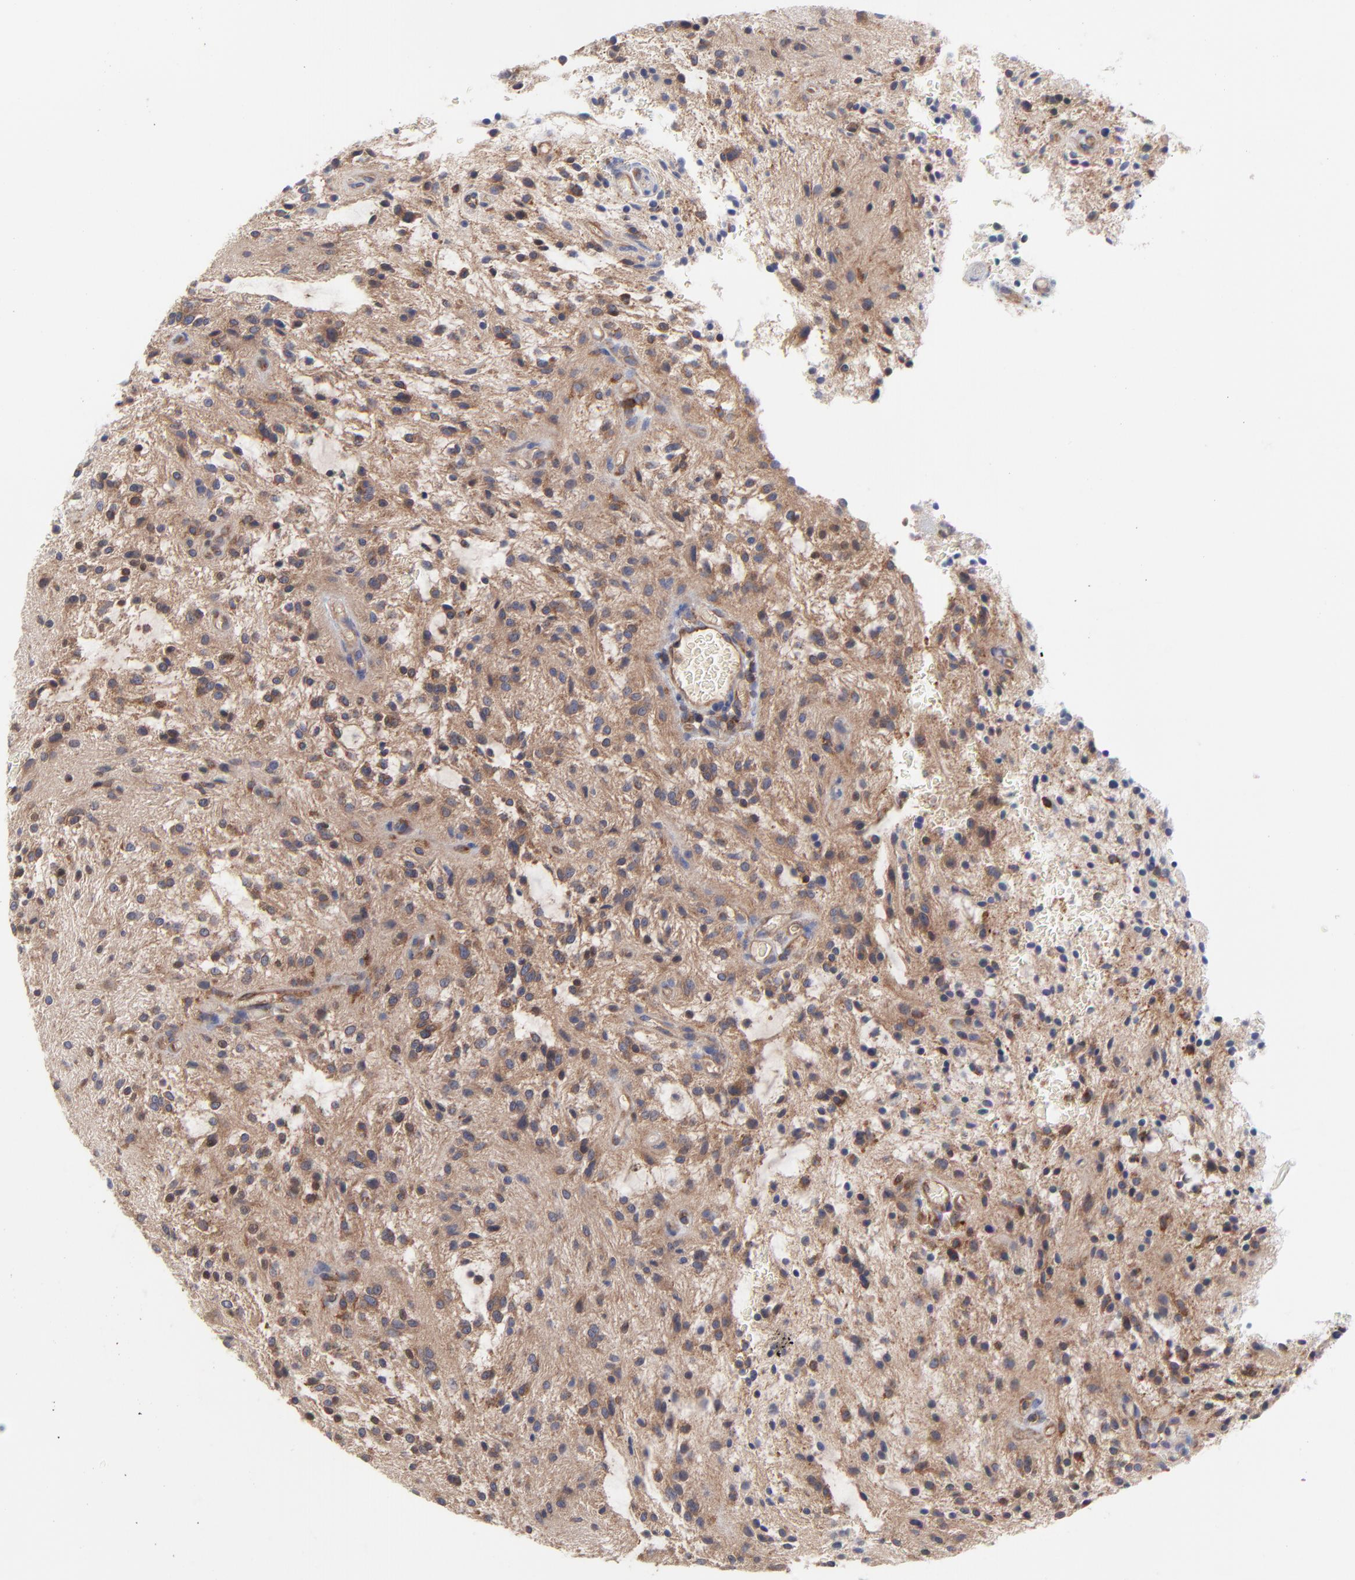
{"staining": {"intensity": "moderate", "quantity": "<25%", "location": "cytoplasmic/membranous"}, "tissue": "glioma", "cell_type": "Tumor cells", "image_type": "cancer", "snomed": [{"axis": "morphology", "description": "Glioma, malignant, NOS"}, {"axis": "topography", "description": "Cerebellum"}], "caption": "Protein expression by IHC exhibits moderate cytoplasmic/membranous positivity in approximately <25% of tumor cells in glioma.", "gene": "NFKBIA", "patient": {"sex": "female", "age": 10}}